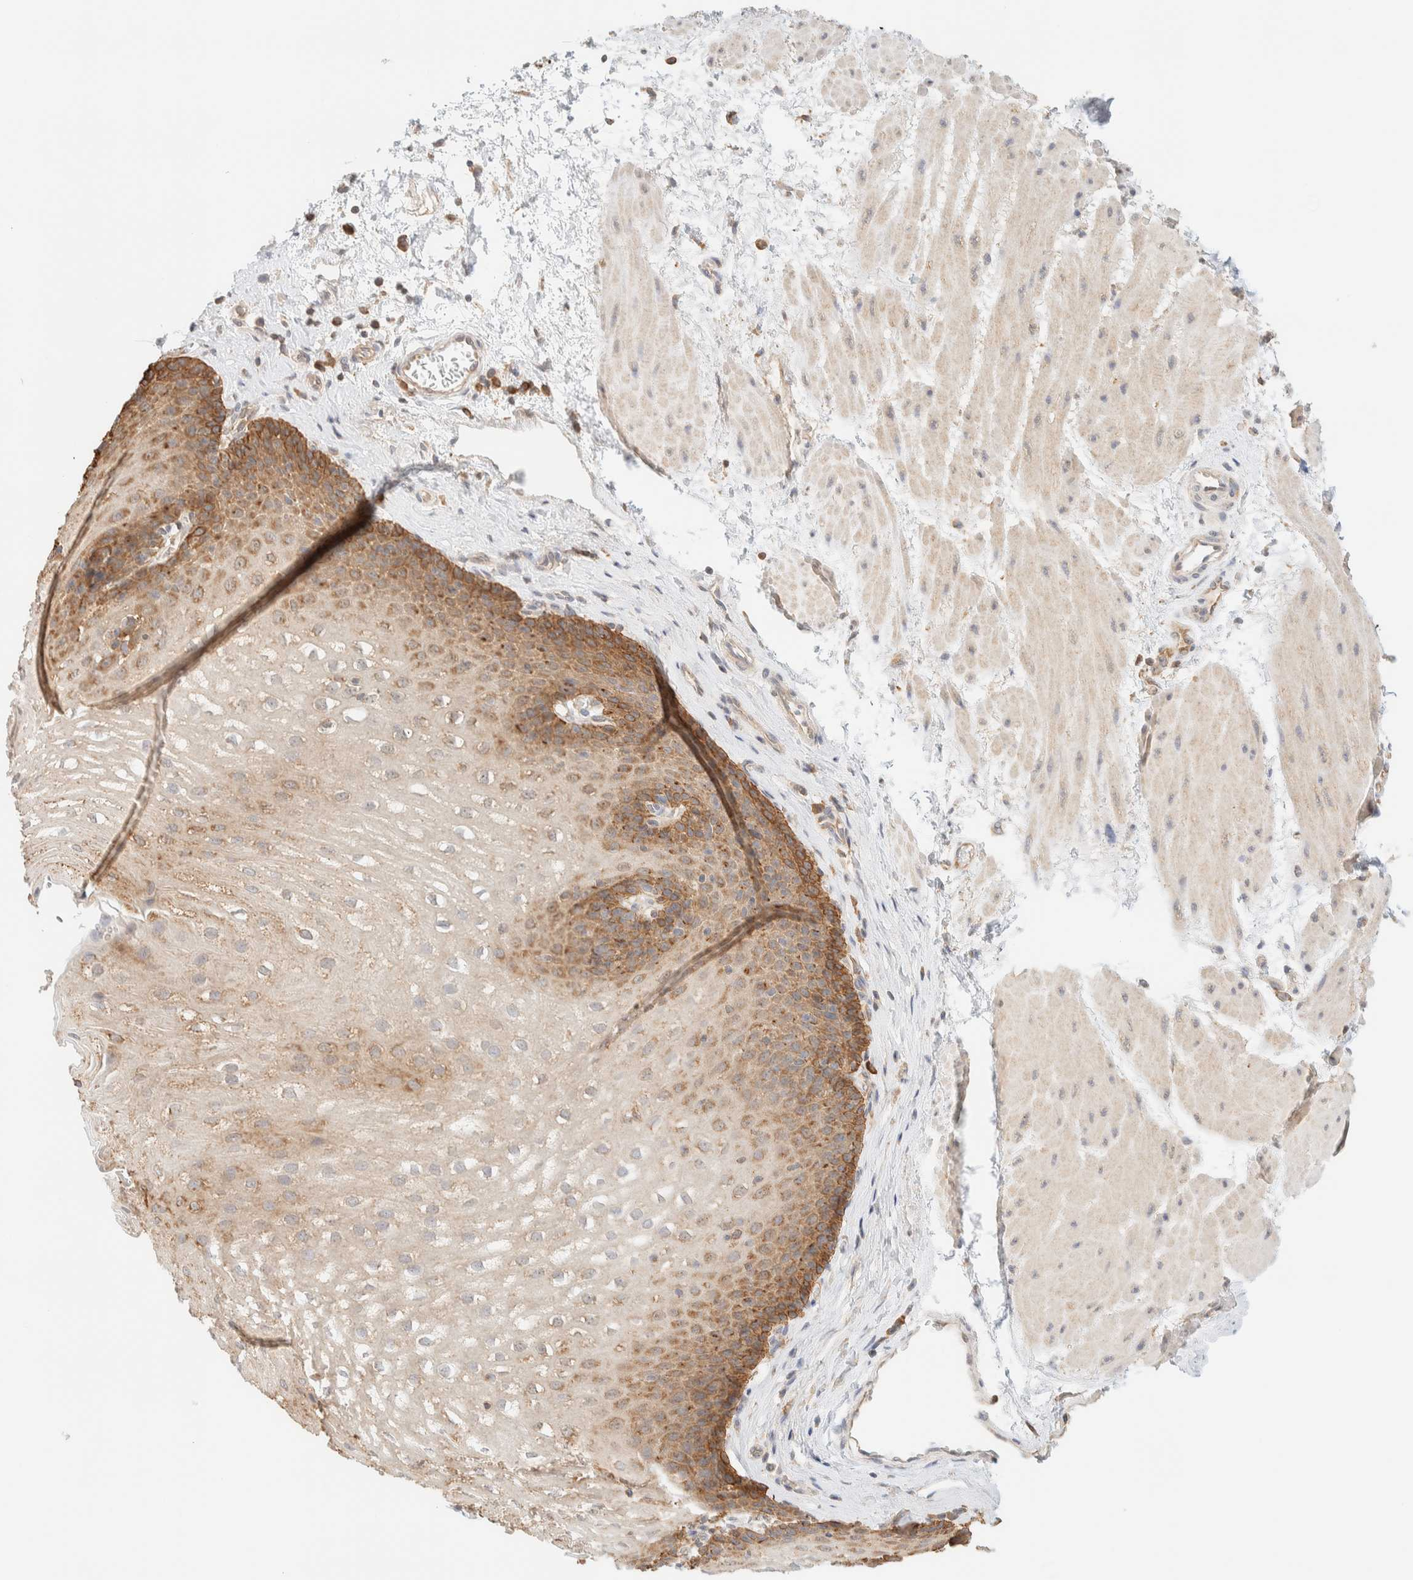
{"staining": {"intensity": "moderate", "quantity": ">75%", "location": "cytoplasmic/membranous"}, "tissue": "esophagus", "cell_type": "Squamous epithelial cells", "image_type": "normal", "snomed": [{"axis": "morphology", "description": "Normal tissue, NOS"}, {"axis": "topography", "description": "Esophagus"}], "caption": "Immunohistochemistry histopathology image of unremarkable esophagus: human esophagus stained using IHC shows medium levels of moderate protein expression localized specifically in the cytoplasmic/membranous of squamous epithelial cells, appearing as a cytoplasmic/membranous brown color.", "gene": "TBC1D8B", "patient": {"sex": "male", "age": 48}}